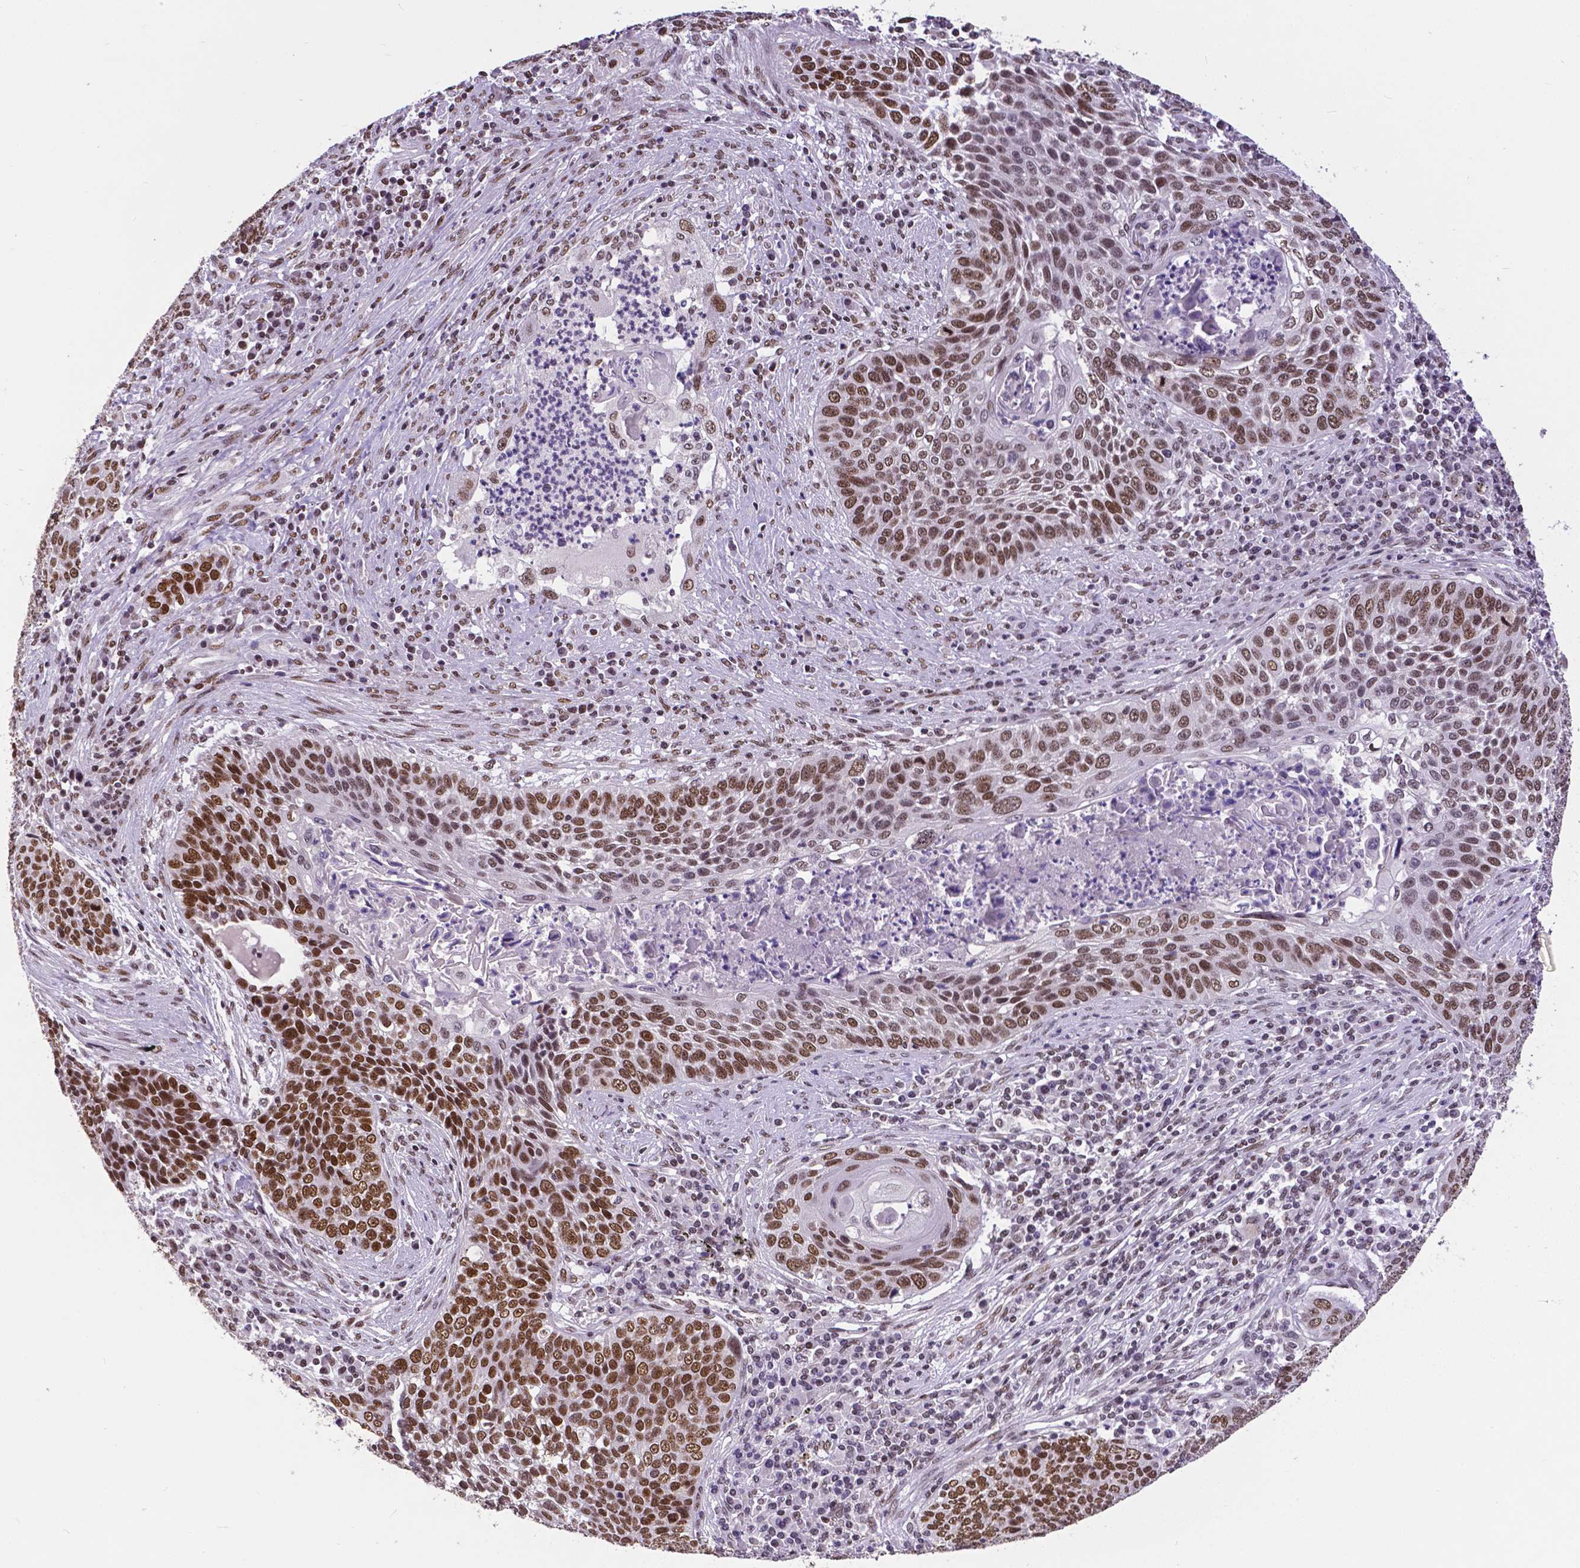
{"staining": {"intensity": "strong", "quantity": ">75%", "location": "nuclear"}, "tissue": "lung cancer", "cell_type": "Tumor cells", "image_type": "cancer", "snomed": [{"axis": "morphology", "description": "Squamous cell carcinoma, NOS"}, {"axis": "morphology", "description": "Squamous cell carcinoma, metastatic, NOS"}, {"axis": "topography", "description": "Lung"}, {"axis": "topography", "description": "Pleura, NOS"}], "caption": "High-power microscopy captured an immunohistochemistry histopathology image of lung cancer, revealing strong nuclear positivity in approximately >75% of tumor cells.", "gene": "ATRX", "patient": {"sex": "male", "age": 72}}